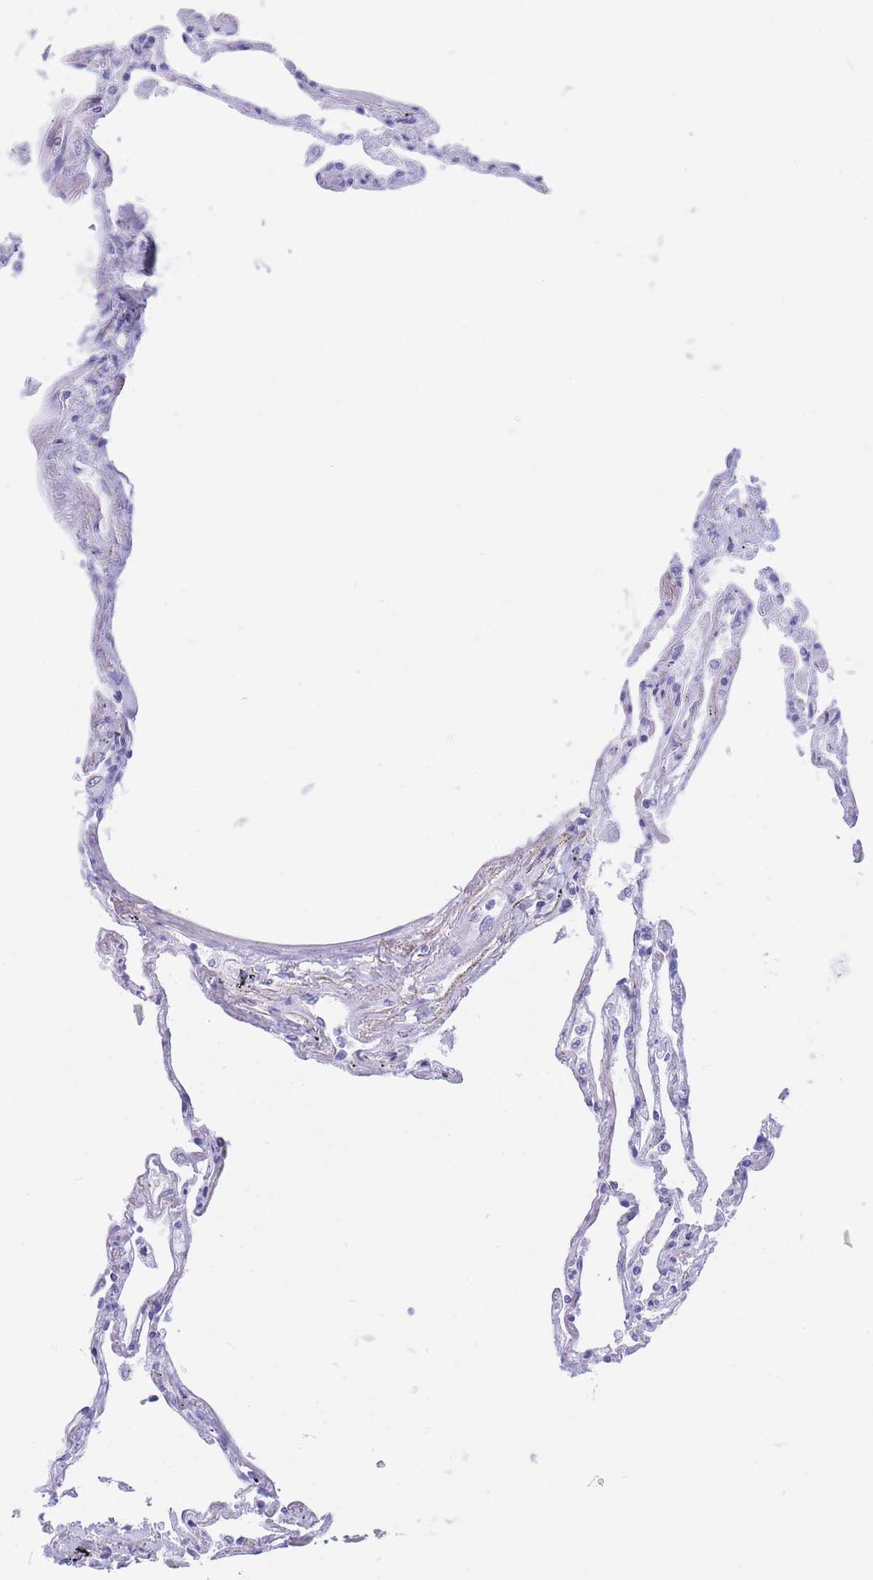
{"staining": {"intensity": "negative", "quantity": "none", "location": "none"}, "tissue": "lung", "cell_type": "Alveolar cells", "image_type": "normal", "snomed": [{"axis": "morphology", "description": "Normal tissue, NOS"}, {"axis": "topography", "description": "Lung"}], "caption": "Immunohistochemistry (IHC) micrograph of benign lung stained for a protein (brown), which displays no staining in alveolar cells.", "gene": "FAM3C", "patient": {"sex": "female", "age": 67}}